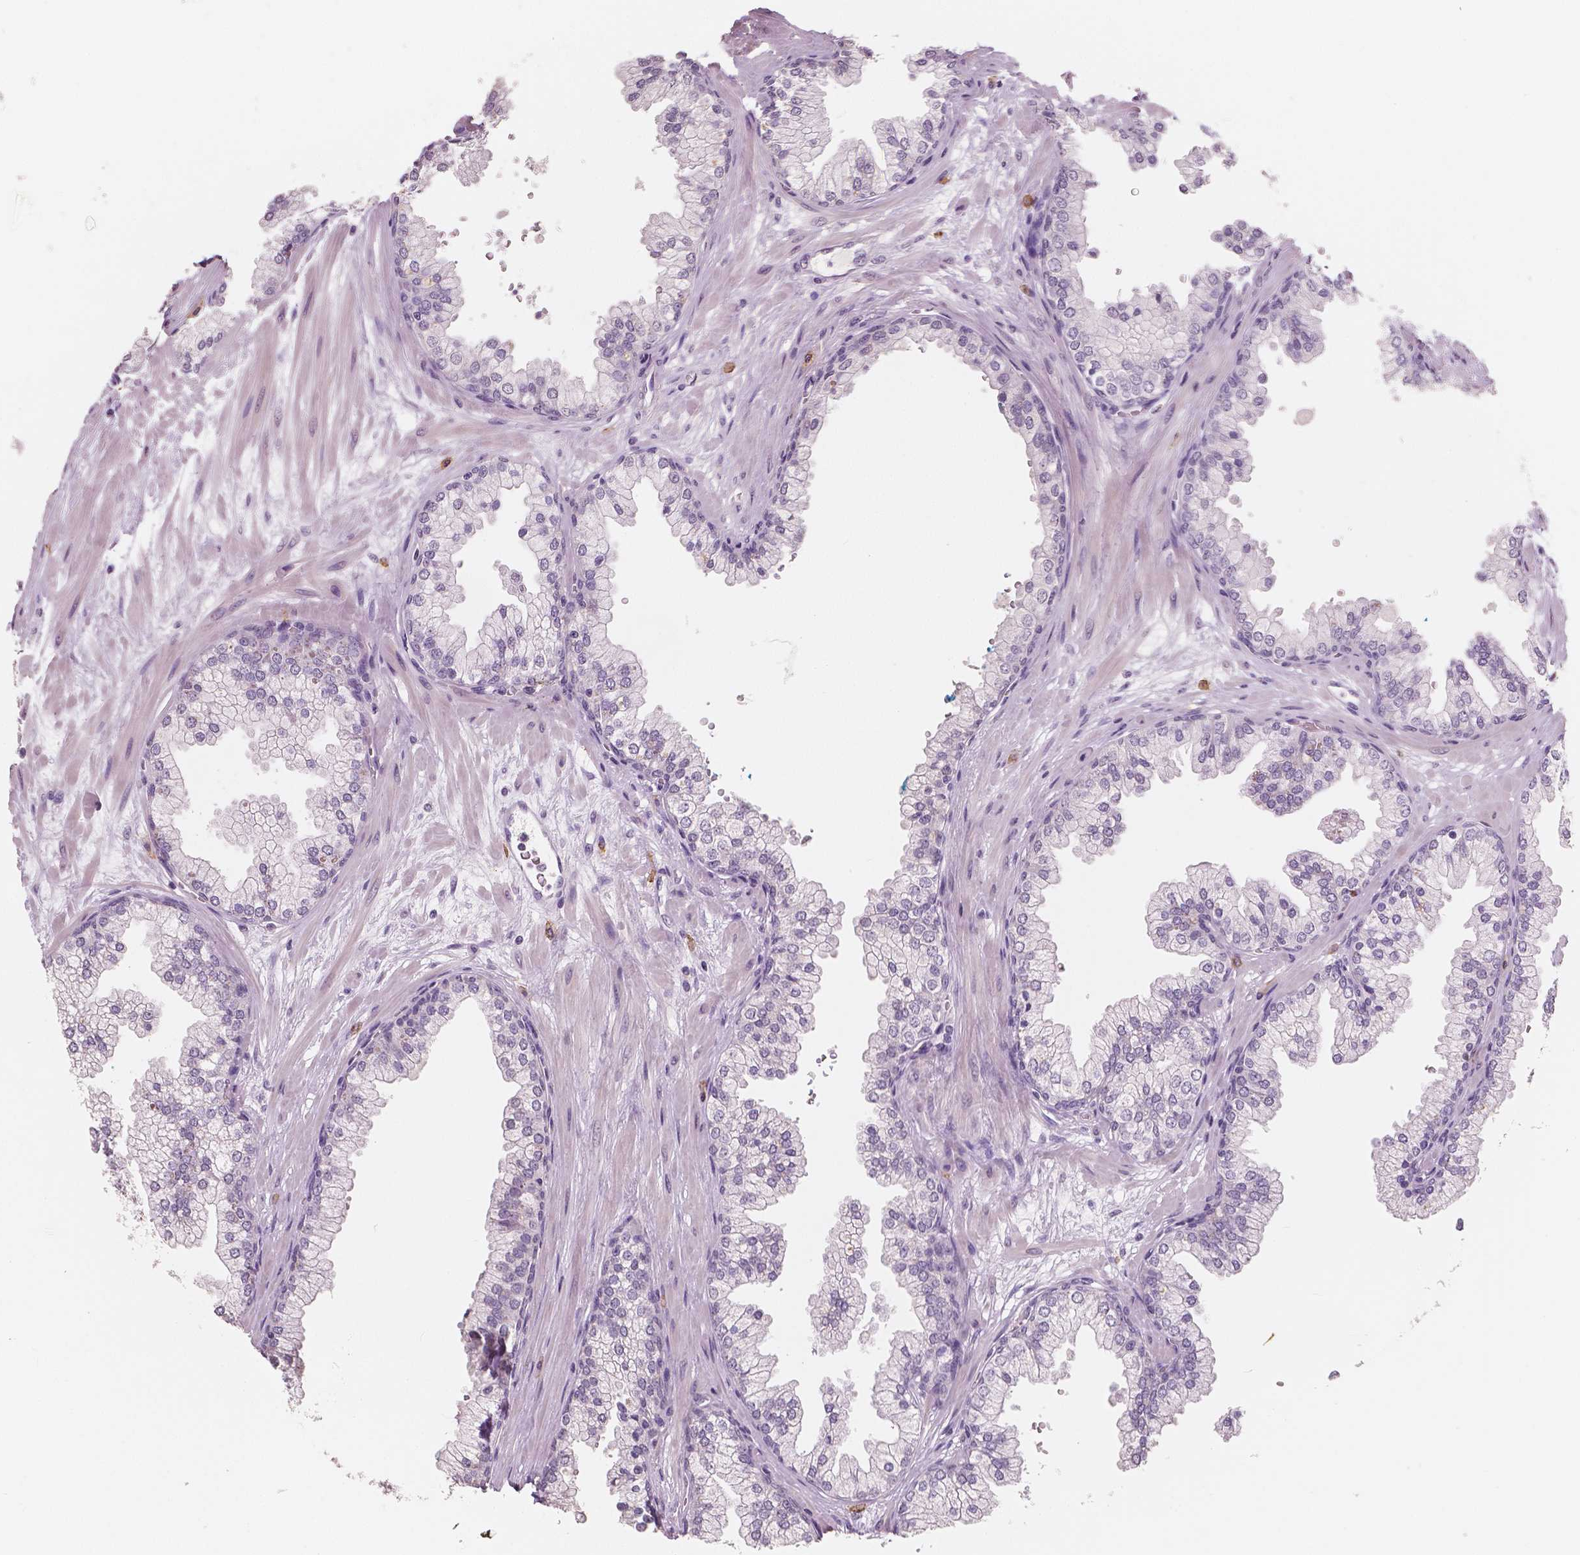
{"staining": {"intensity": "negative", "quantity": "none", "location": "none"}, "tissue": "prostate", "cell_type": "Glandular cells", "image_type": "normal", "snomed": [{"axis": "morphology", "description": "Normal tissue, NOS"}, {"axis": "topography", "description": "Prostate"}, {"axis": "topography", "description": "Peripheral nerve tissue"}], "caption": "Micrograph shows no significant protein expression in glandular cells of normal prostate.", "gene": "KIT", "patient": {"sex": "male", "age": 61}}